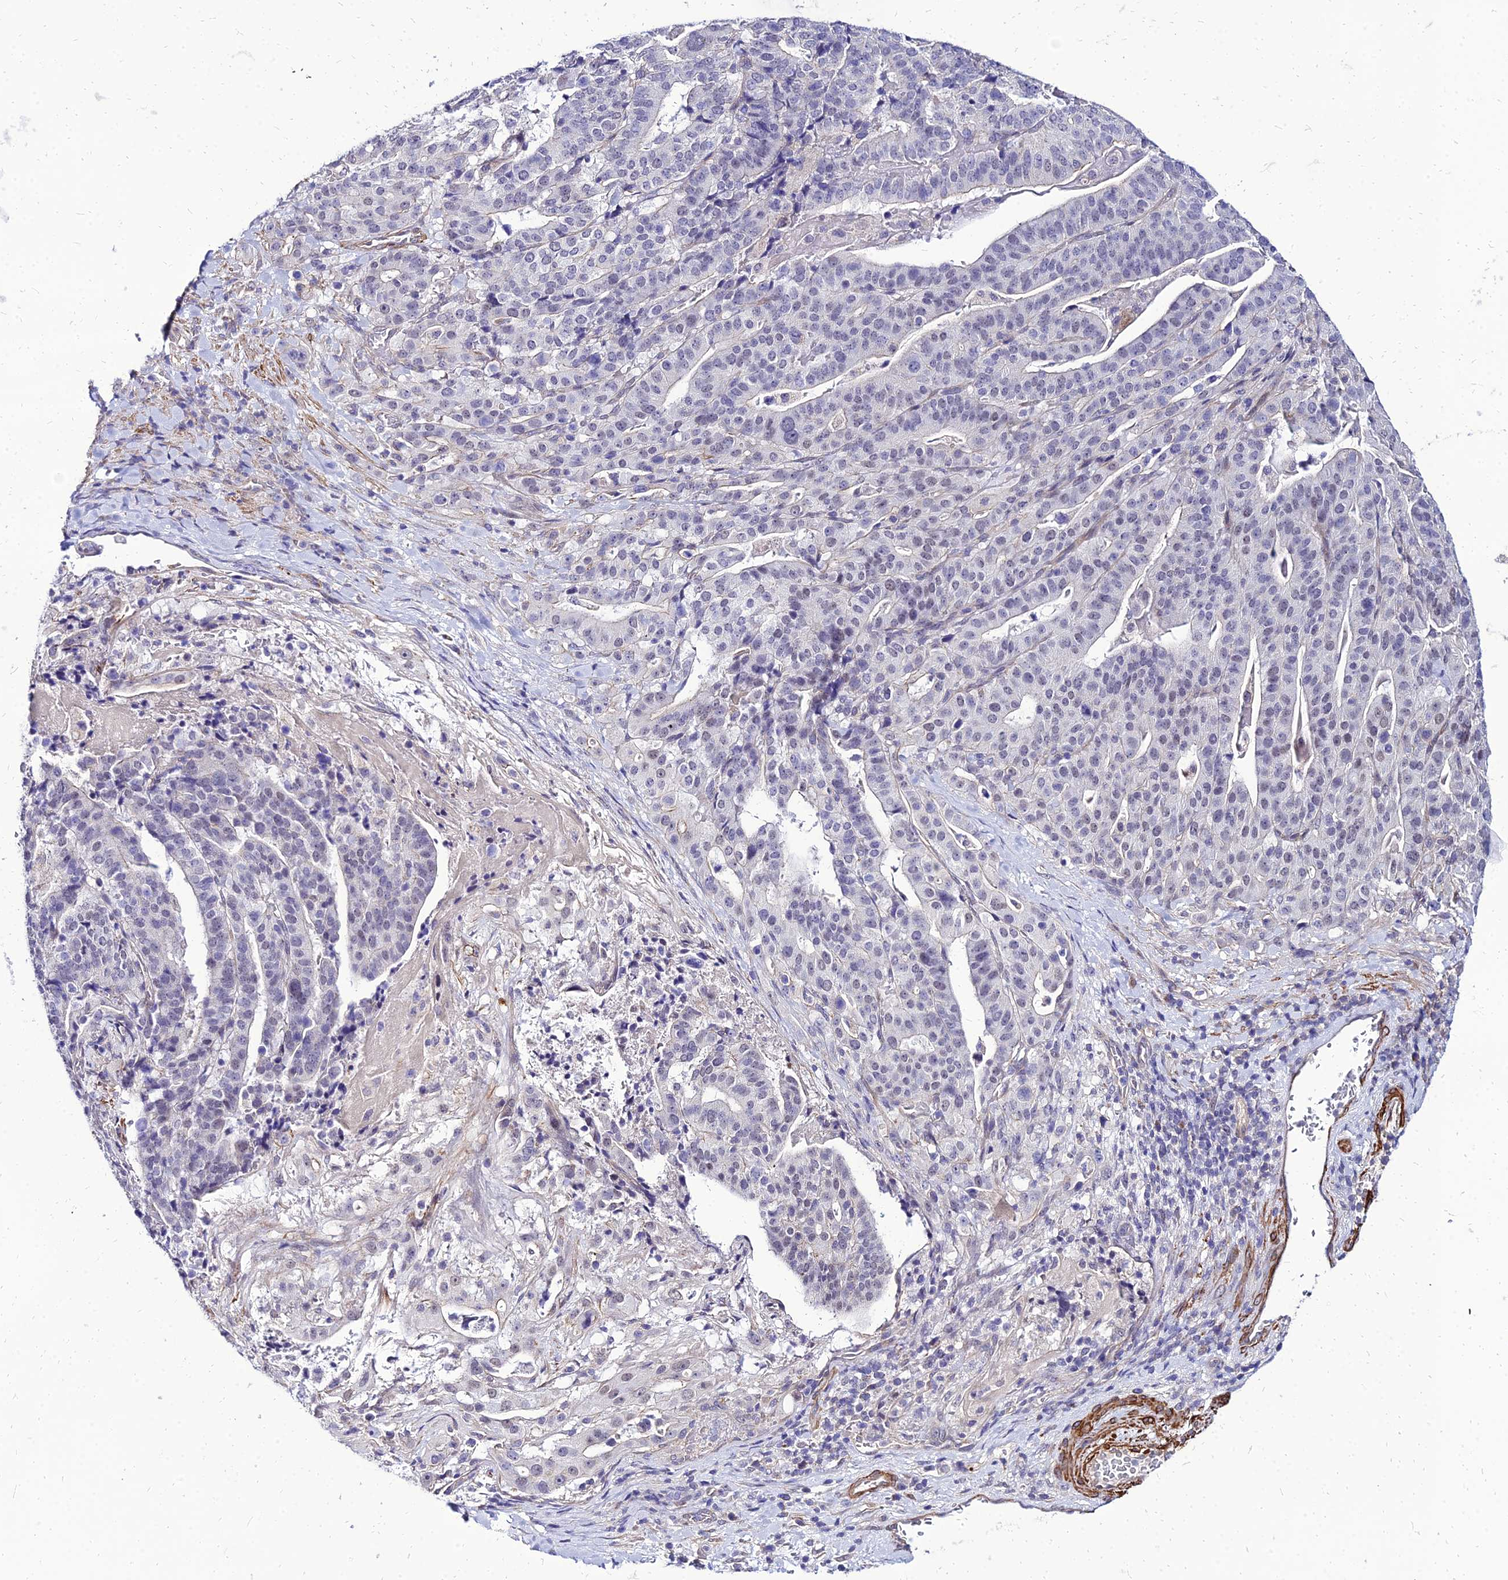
{"staining": {"intensity": "weak", "quantity": "<25%", "location": "nuclear"}, "tissue": "stomach cancer", "cell_type": "Tumor cells", "image_type": "cancer", "snomed": [{"axis": "morphology", "description": "Adenocarcinoma, NOS"}, {"axis": "topography", "description": "Stomach"}], "caption": "Stomach cancer (adenocarcinoma) was stained to show a protein in brown. There is no significant expression in tumor cells.", "gene": "YEATS2", "patient": {"sex": "male", "age": 48}}